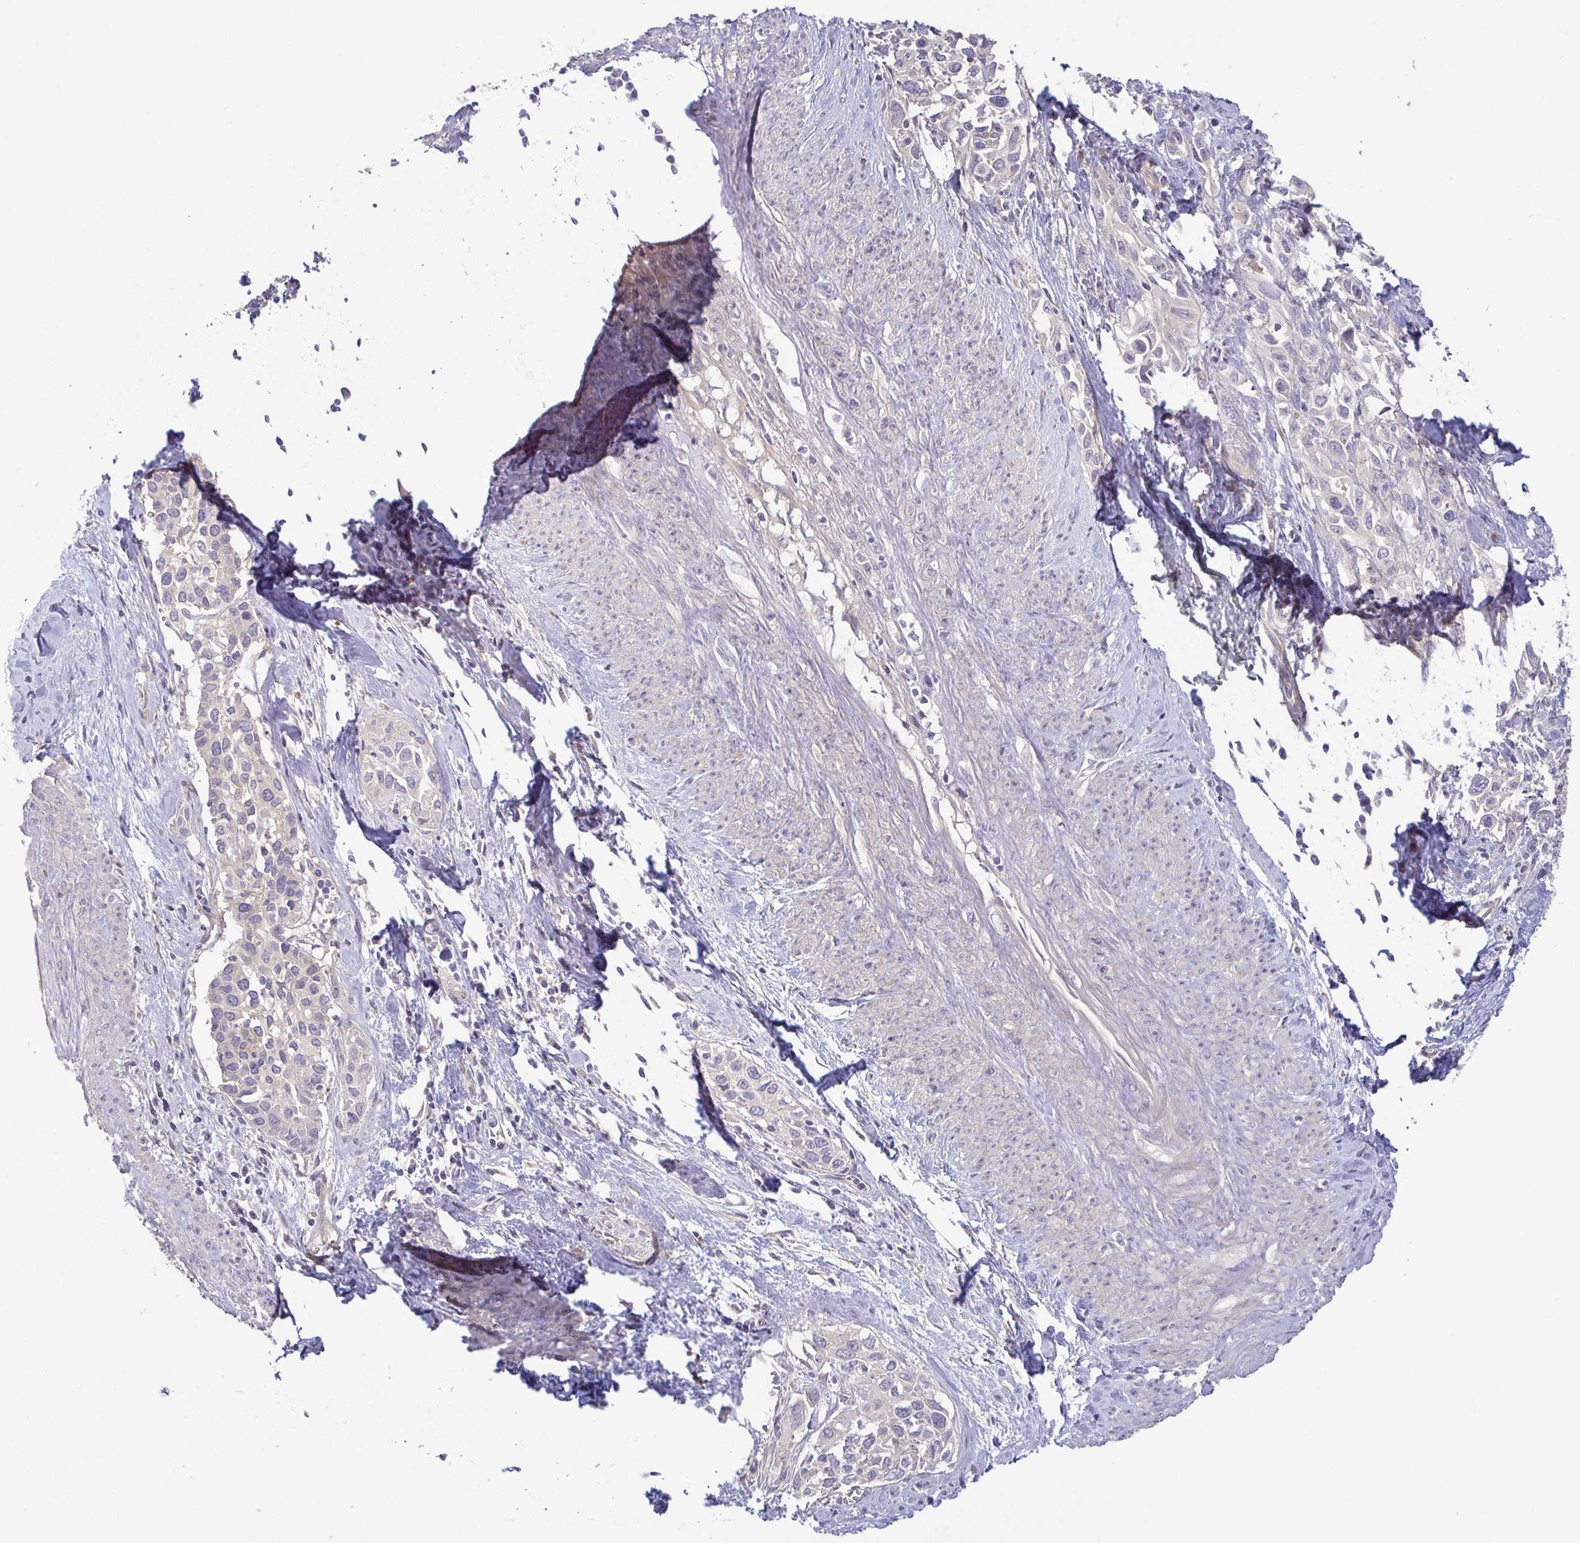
{"staining": {"intensity": "negative", "quantity": "none", "location": "none"}, "tissue": "cervical cancer", "cell_type": "Tumor cells", "image_type": "cancer", "snomed": [{"axis": "morphology", "description": "Squamous cell carcinoma, NOS"}, {"axis": "topography", "description": "Cervix"}], "caption": "There is no significant staining in tumor cells of squamous cell carcinoma (cervical). Brightfield microscopy of immunohistochemistry (IHC) stained with DAB (3,3'-diaminobenzidine) (brown) and hematoxylin (blue), captured at high magnification.", "gene": "LMF2", "patient": {"sex": "female", "age": 51}}